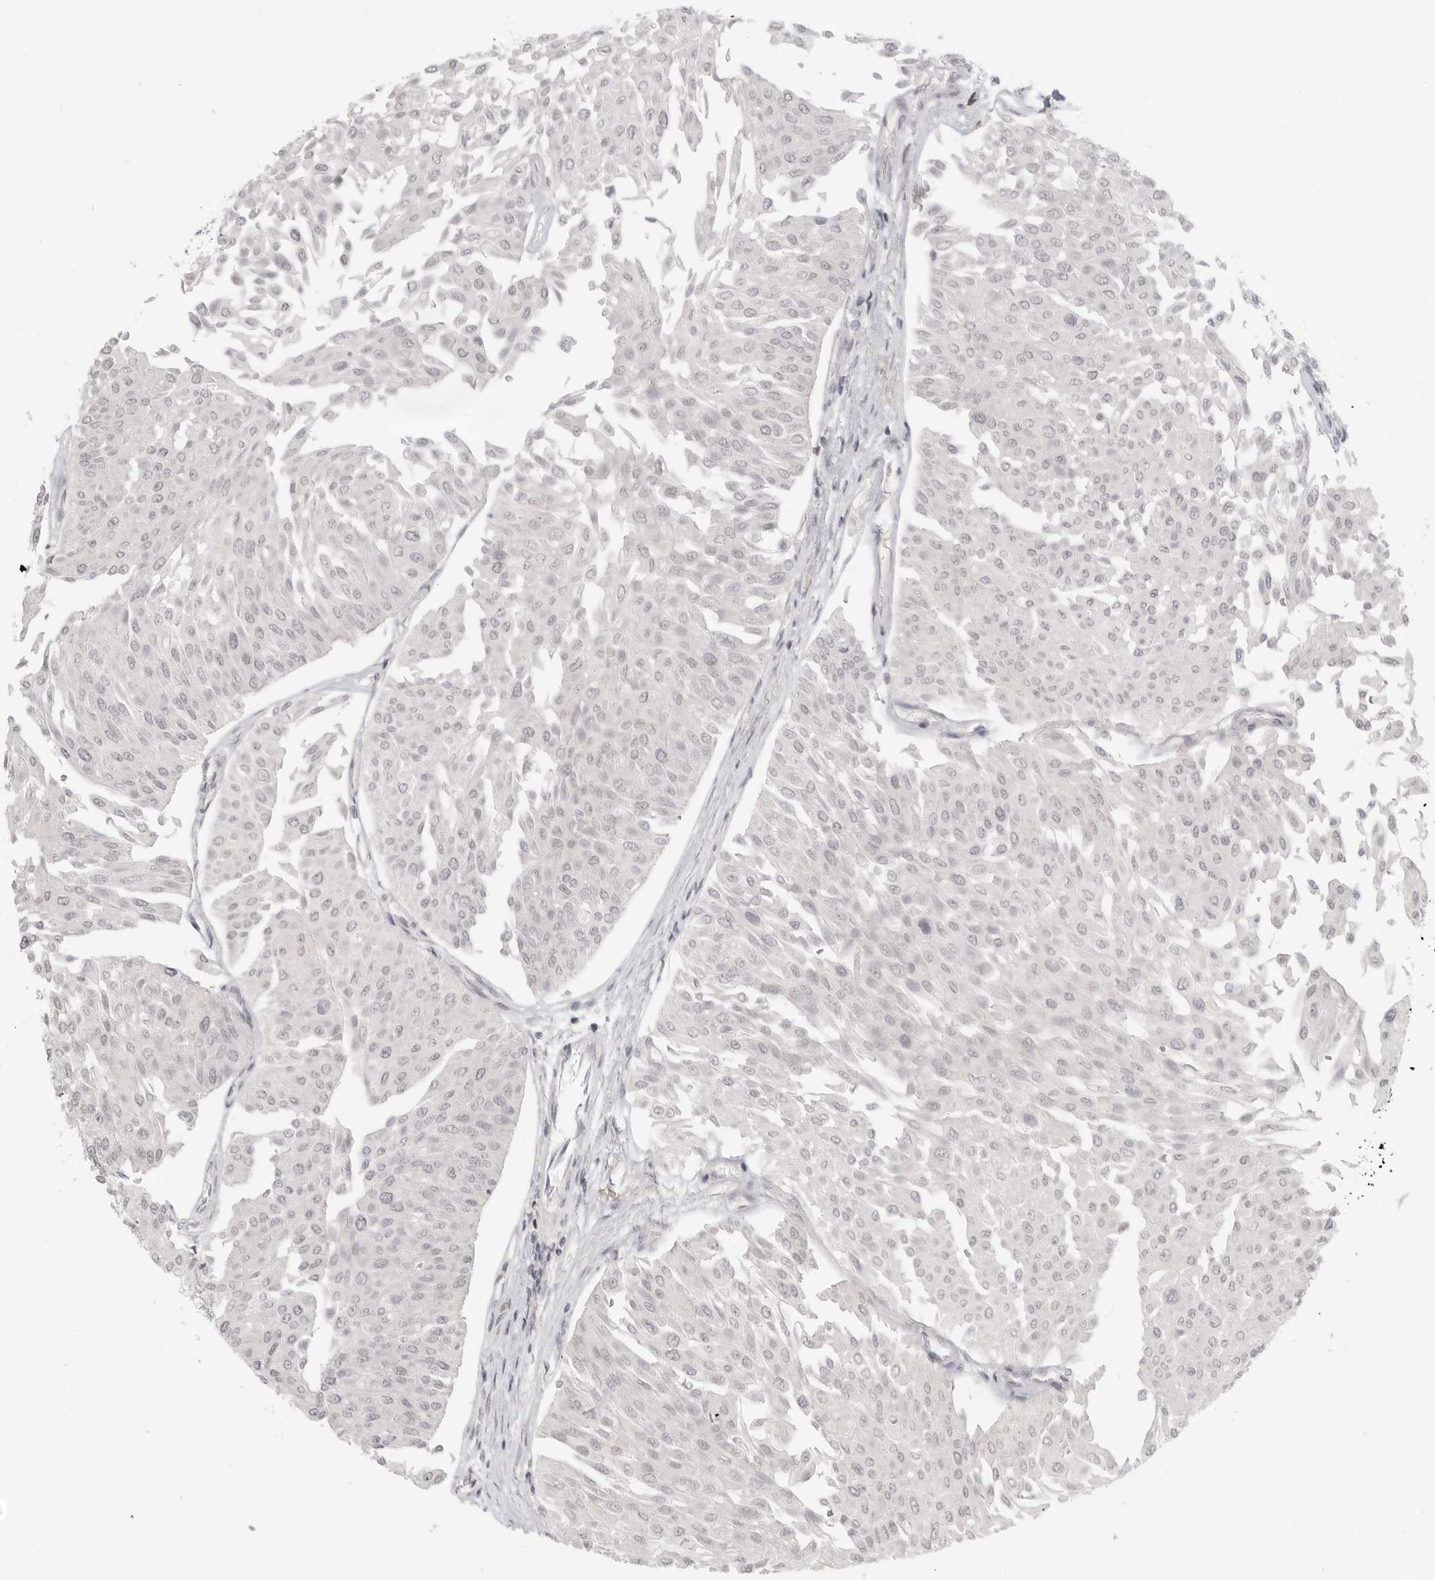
{"staining": {"intensity": "negative", "quantity": "none", "location": "none"}, "tissue": "urothelial cancer", "cell_type": "Tumor cells", "image_type": "cancer", "snomed": [{"axis": "morphology", "description": "Urothelial carcinoma, Low grade"}, {"axis": "topography", "description": "Urinary bladder"}], "caption": "Tumor cells are negative for brown protein staining in urothelial cancer.", "gene": "SH3KBP1", "patient": {"sex": "male", "age": 67}}